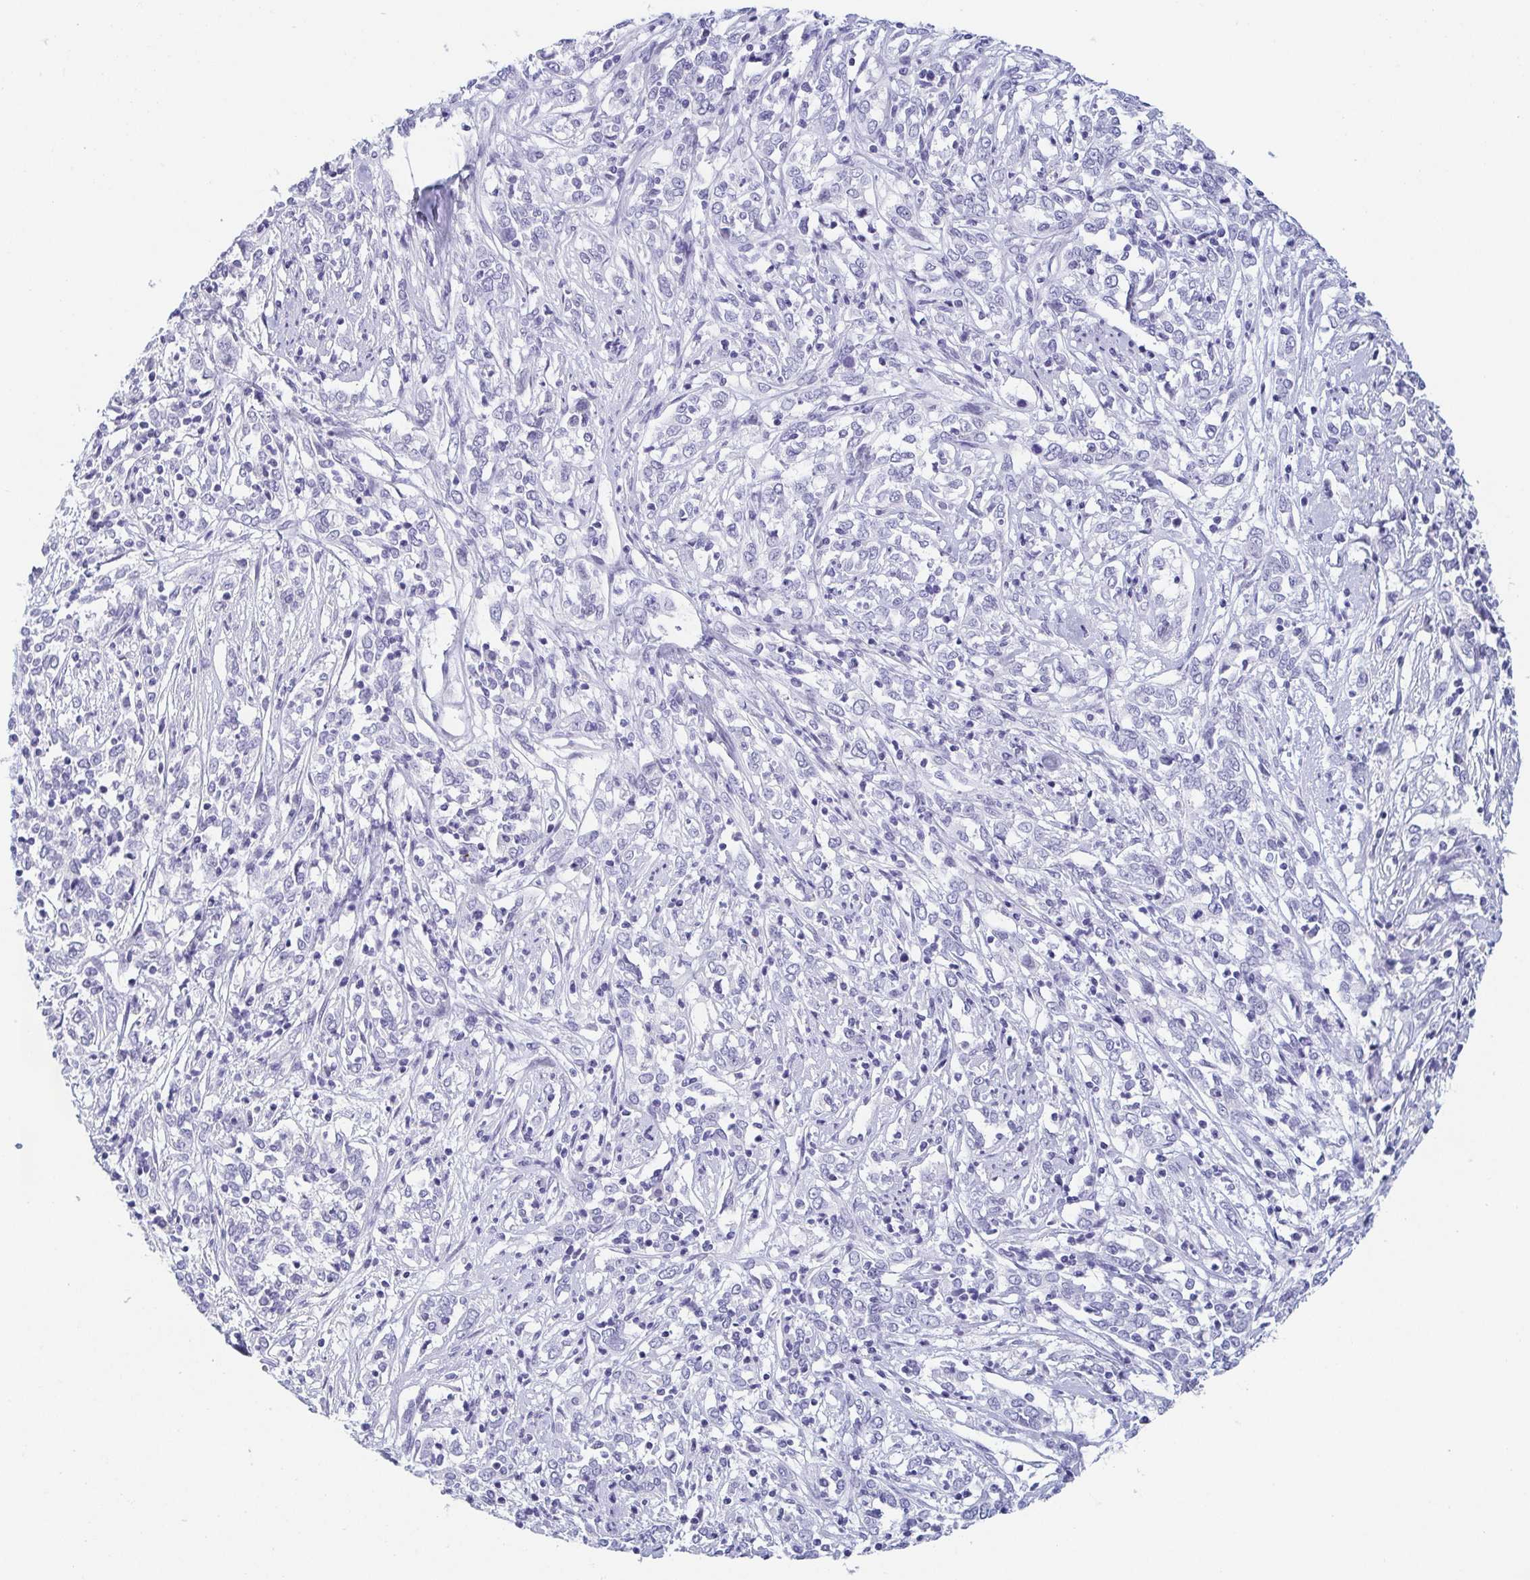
{"staining": {"intensity": "negative", "quantity": "none", "location": "none"}, "tissue": "cervical cancer", "cell_type": "Tumor cells", "image_type": "cancer", "snomed": [{"axis": "morphology", "description": "Adenocarcinoma, NOS"}, {"axis": "topography", "description": "Cervix"}], "caption": "Tumor cells are negative for protein expression in human cervical adenocarcinoma. (DAB IHC with hematoxylin counter stain).", "gene": "REG4", "patient": {"sex": "female", "age": 40}}